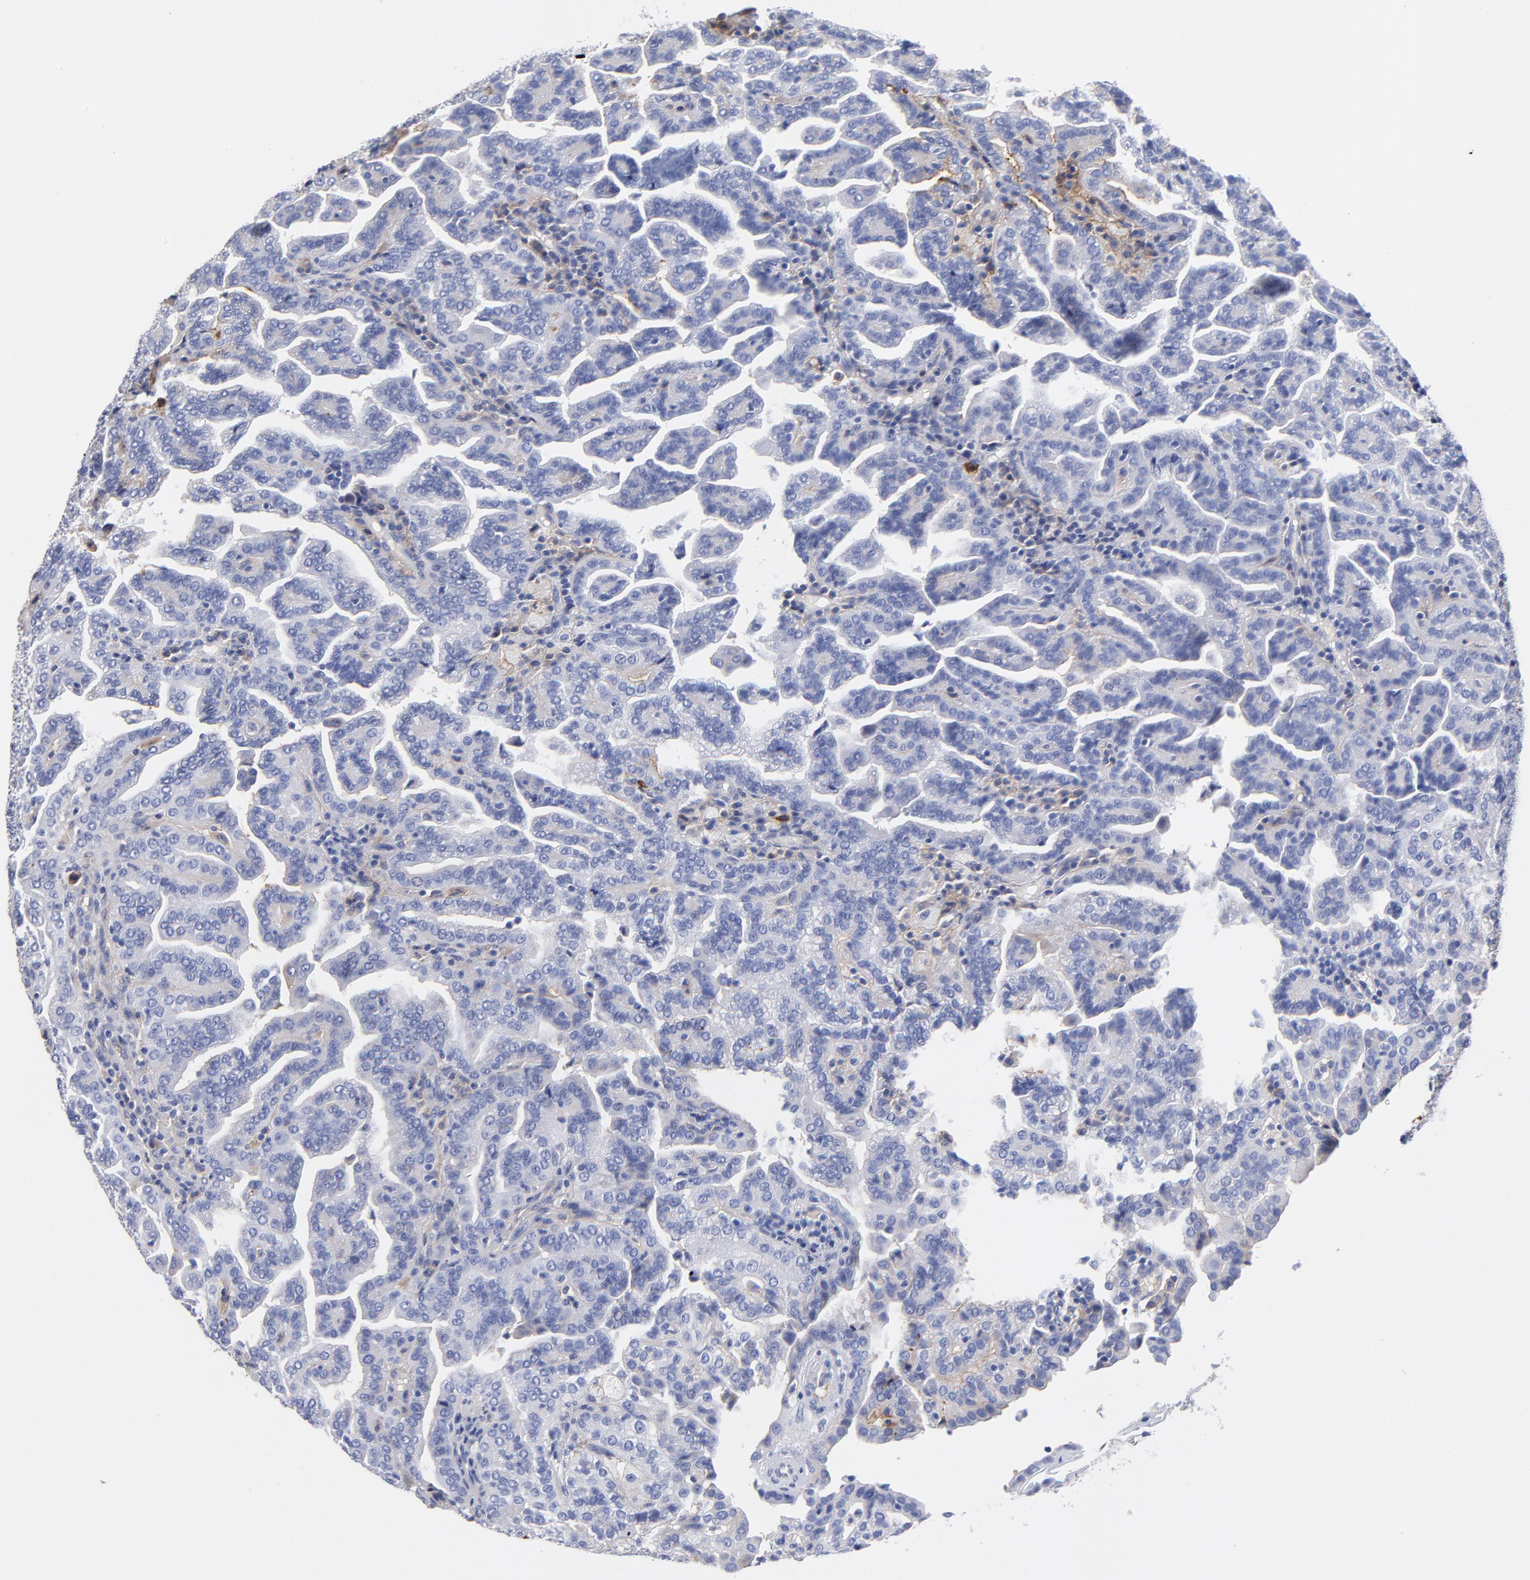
{"staining": {"intensity": "weak", "quantity": "<25%", "location": "cytoplasmic/membranous"}, "tissue": "renal cancer", "cell_type": "Tumor cells", "image_type": "cancer", "snomed": [{"axis": "morphology", "description": "Adenocarcinoma, NOS"}, {"axis": "topography", "description": "Kidney"}], "caption": "This is an immunohistochemistry histopathology image of adenocarcinoma (renal). There is no expression in tumor cells.", "gene": "IGLV3-10", "patient": {"sex": "male", "age": 61}}